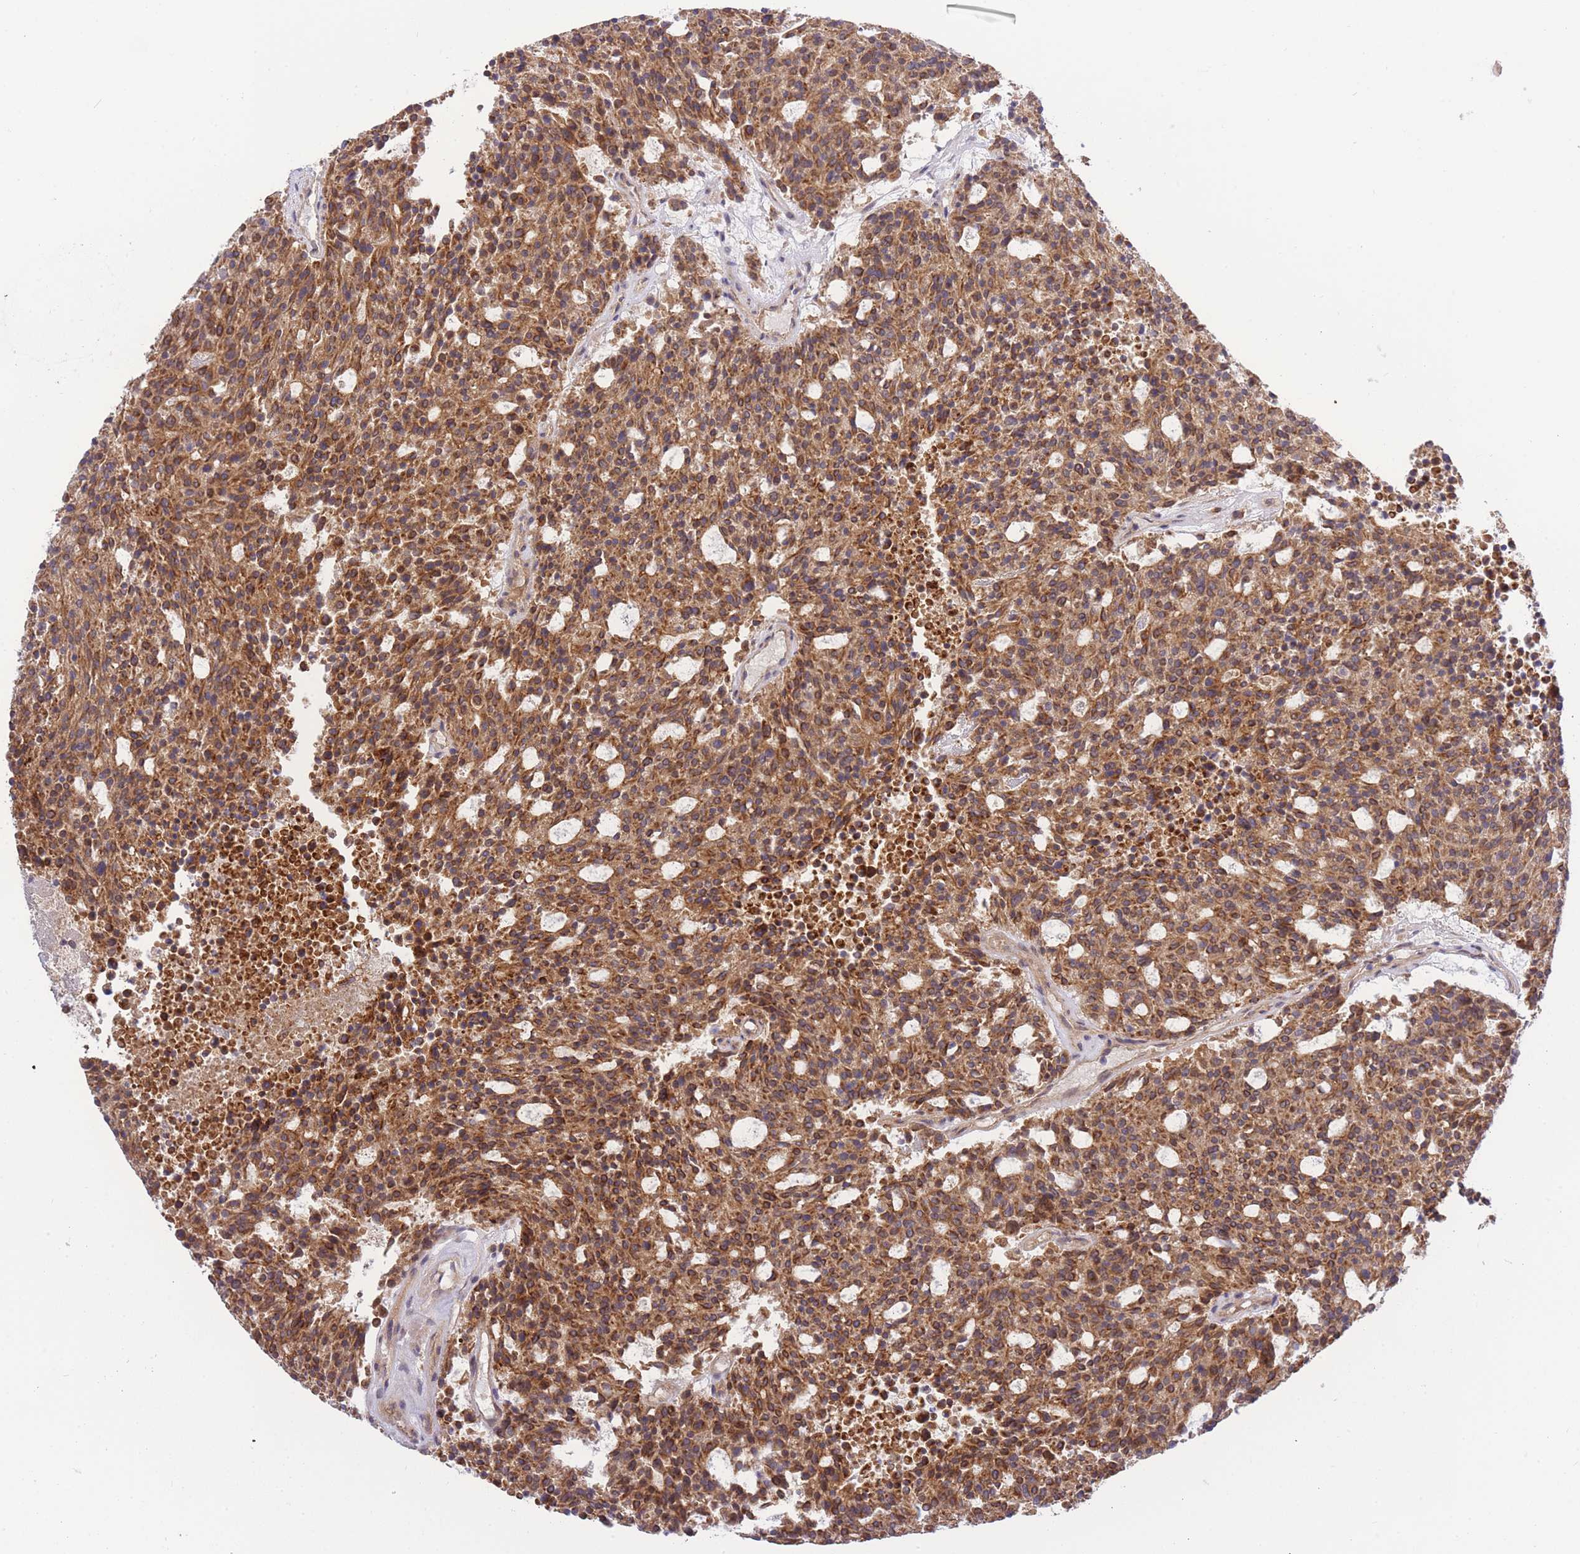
{"staining": {"intensity": "moderate", "quantity": ">75%", "location": "cytoplasmic/membranous"}, "tissue": "carcinoid", "cell_type": "Tumor cells", "image_type": "cancer", "snomed": [{"axis": "morphology", "description": "Carcinoid, malignant, NOS"}, {"axis": "topography", "description": "Pancreas"}], "caption": "IHC histopathology image of neoplastic tissue: carcinoid stained using IHC reveals medium levels of moderate protein expression localized specifically in the cytoplasmic/membranous of tumor cells, appearing as a cytoplasmic/membranous brown color.", "gene": "EIF2B2", "patient": {"sex": "female", "age": 54}}